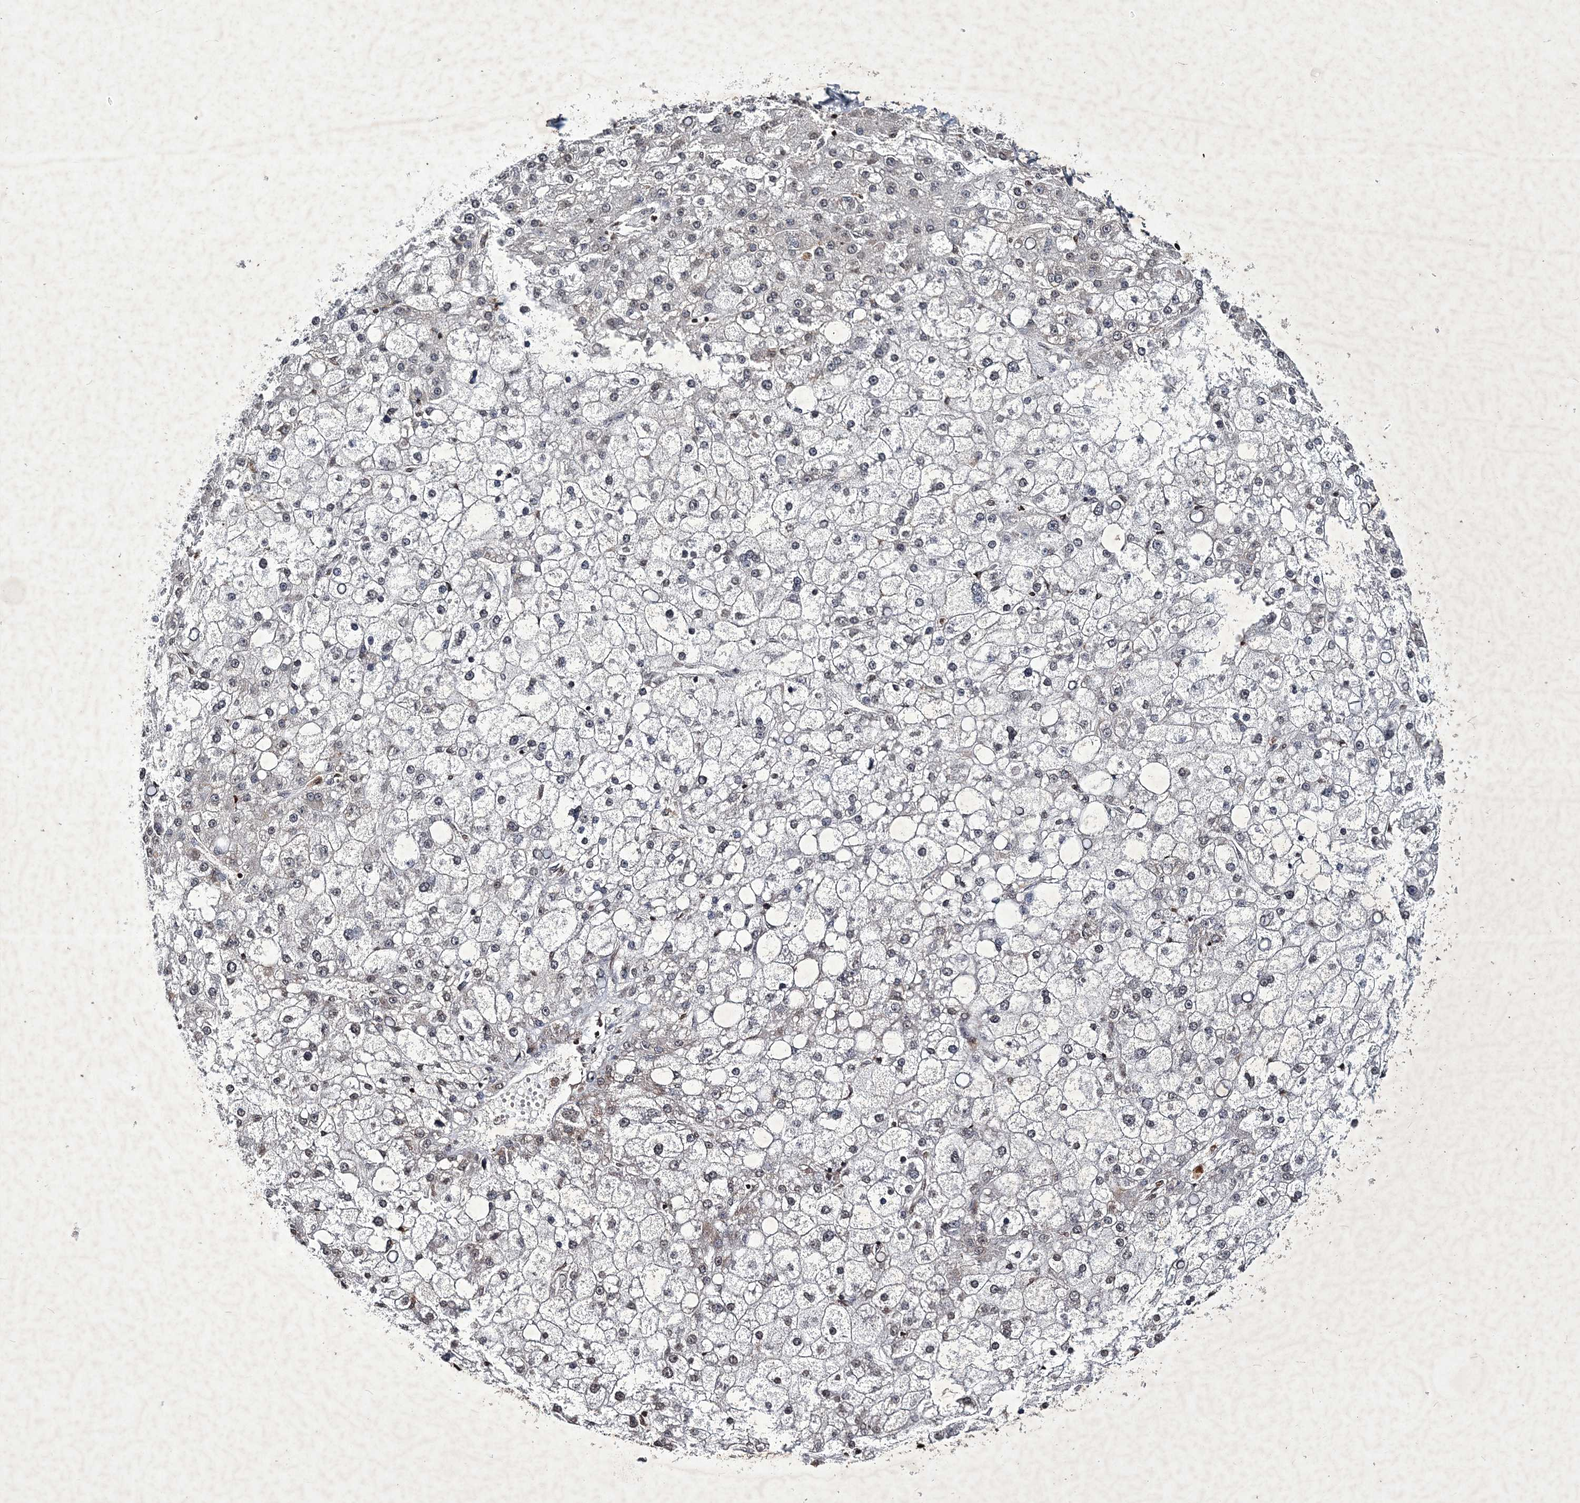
{"staining": {"intensity": "weak", "quantity": "<25%", "location": "cytoplasmic/membranous,nuclear"}, "tissue": "liver cancer", "cell_type": "Tumor cells", "image_type": "cancer", "snomed": [{"axis": "morphology", "description": "Carcinoma, Hepatocellular, NOS"}, {"axis": "topography", "description": "Liver"}], "caption": "Liver cancer (hepatocellular carcinoma) stained for a protein using immunohistochemistry demonstrates no expression tumor cells.", "gene": "SOWAHB", "patient": {"sex": "male", "age": 67}}